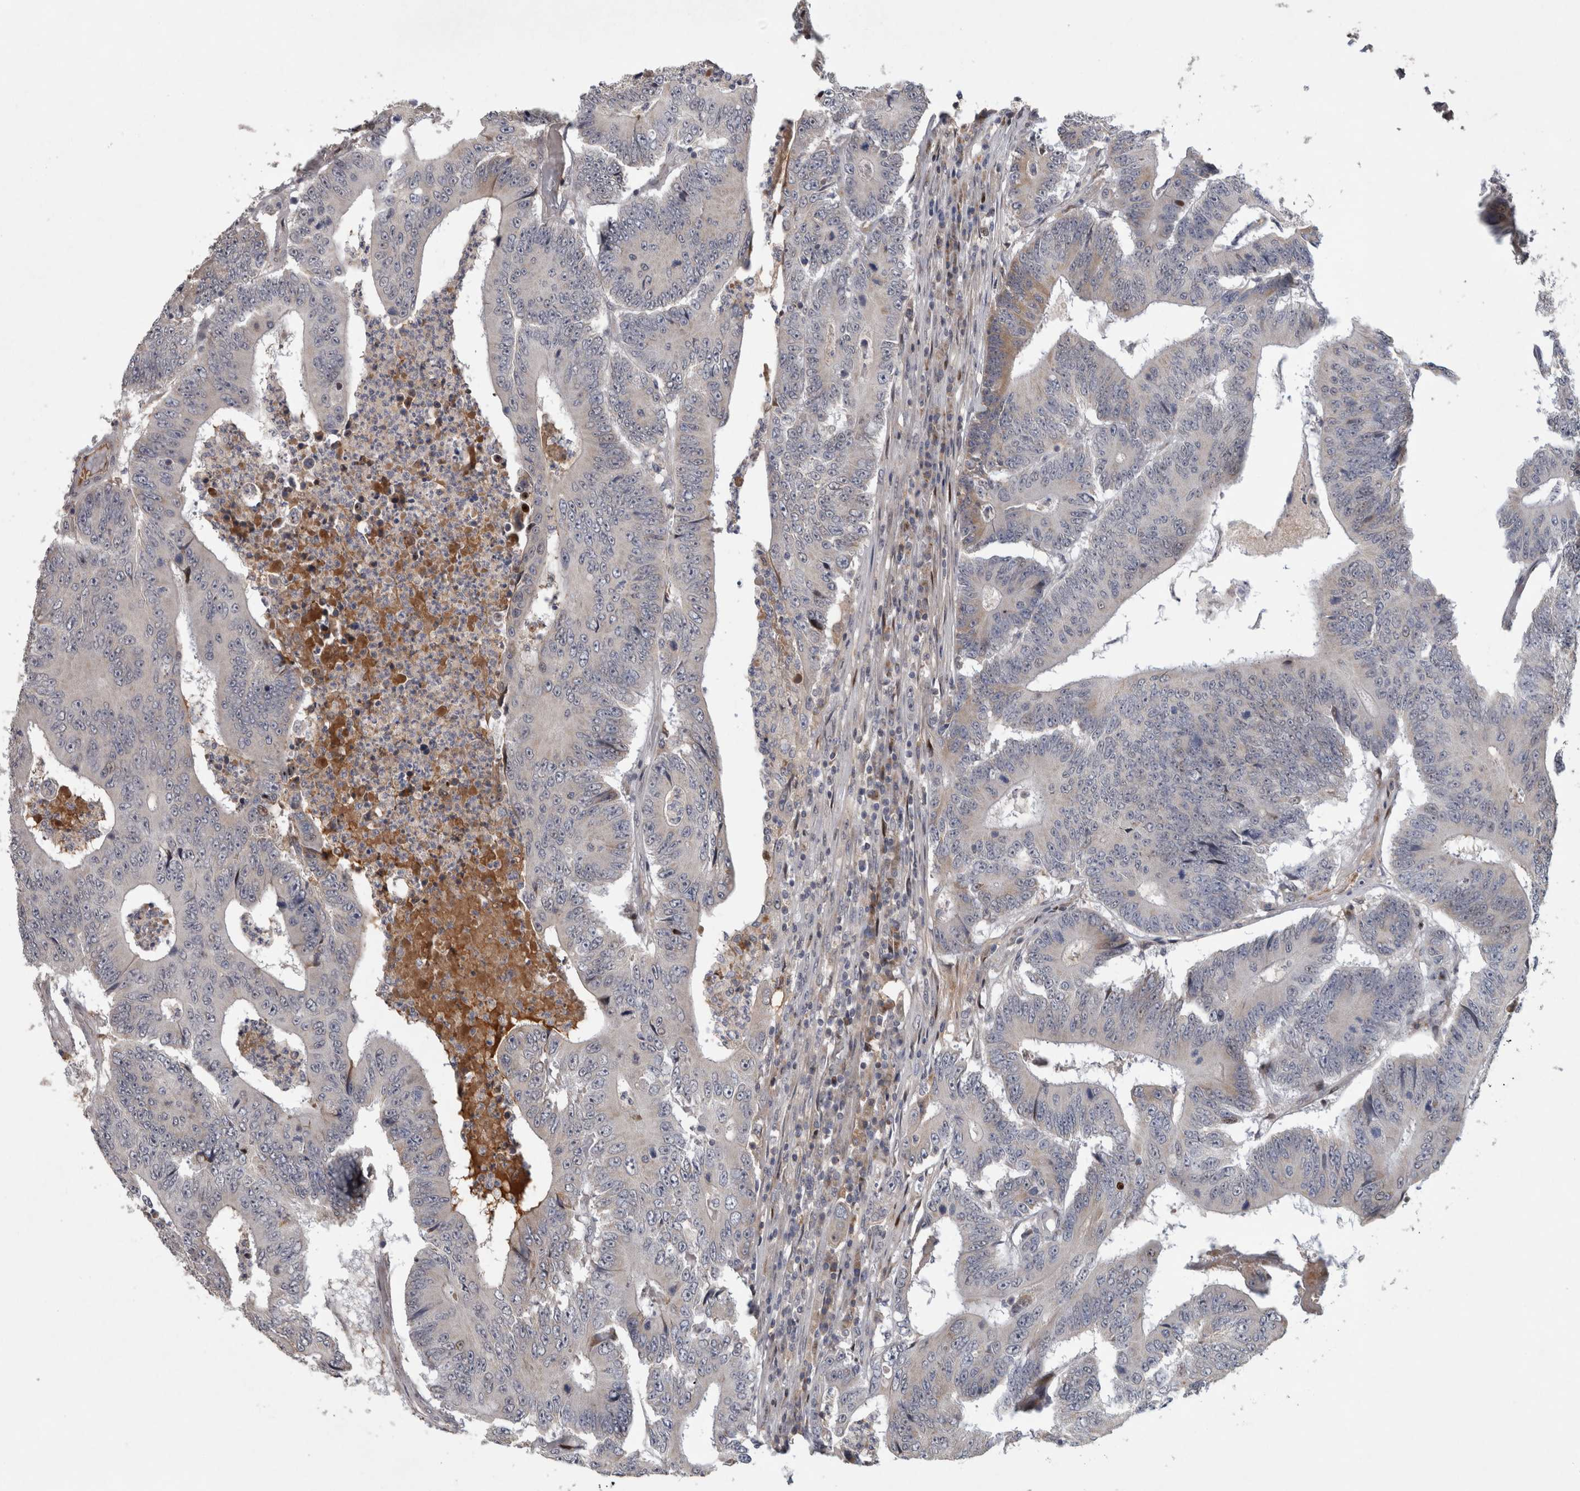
{"staining": {"intensity": "negative", "quantity": "none", "location": "none"}, "tissue": "colorectal cancer", "cell_type": "Tumor cells", "image_type": "cancer", "snomed": [{"axis": "morphology", "description": "Adenocarcinoma, NOS"}, {"axis": "topography", "description": "Colon"}], "caption": "Adenocarcinoma (colorectal) was stained to show a protein in brown. There is no significant staining in tumor cells. Nuclei are stained in blue.", "gene": "RBM48", "patient": {"sex": "male", "age": 83}}